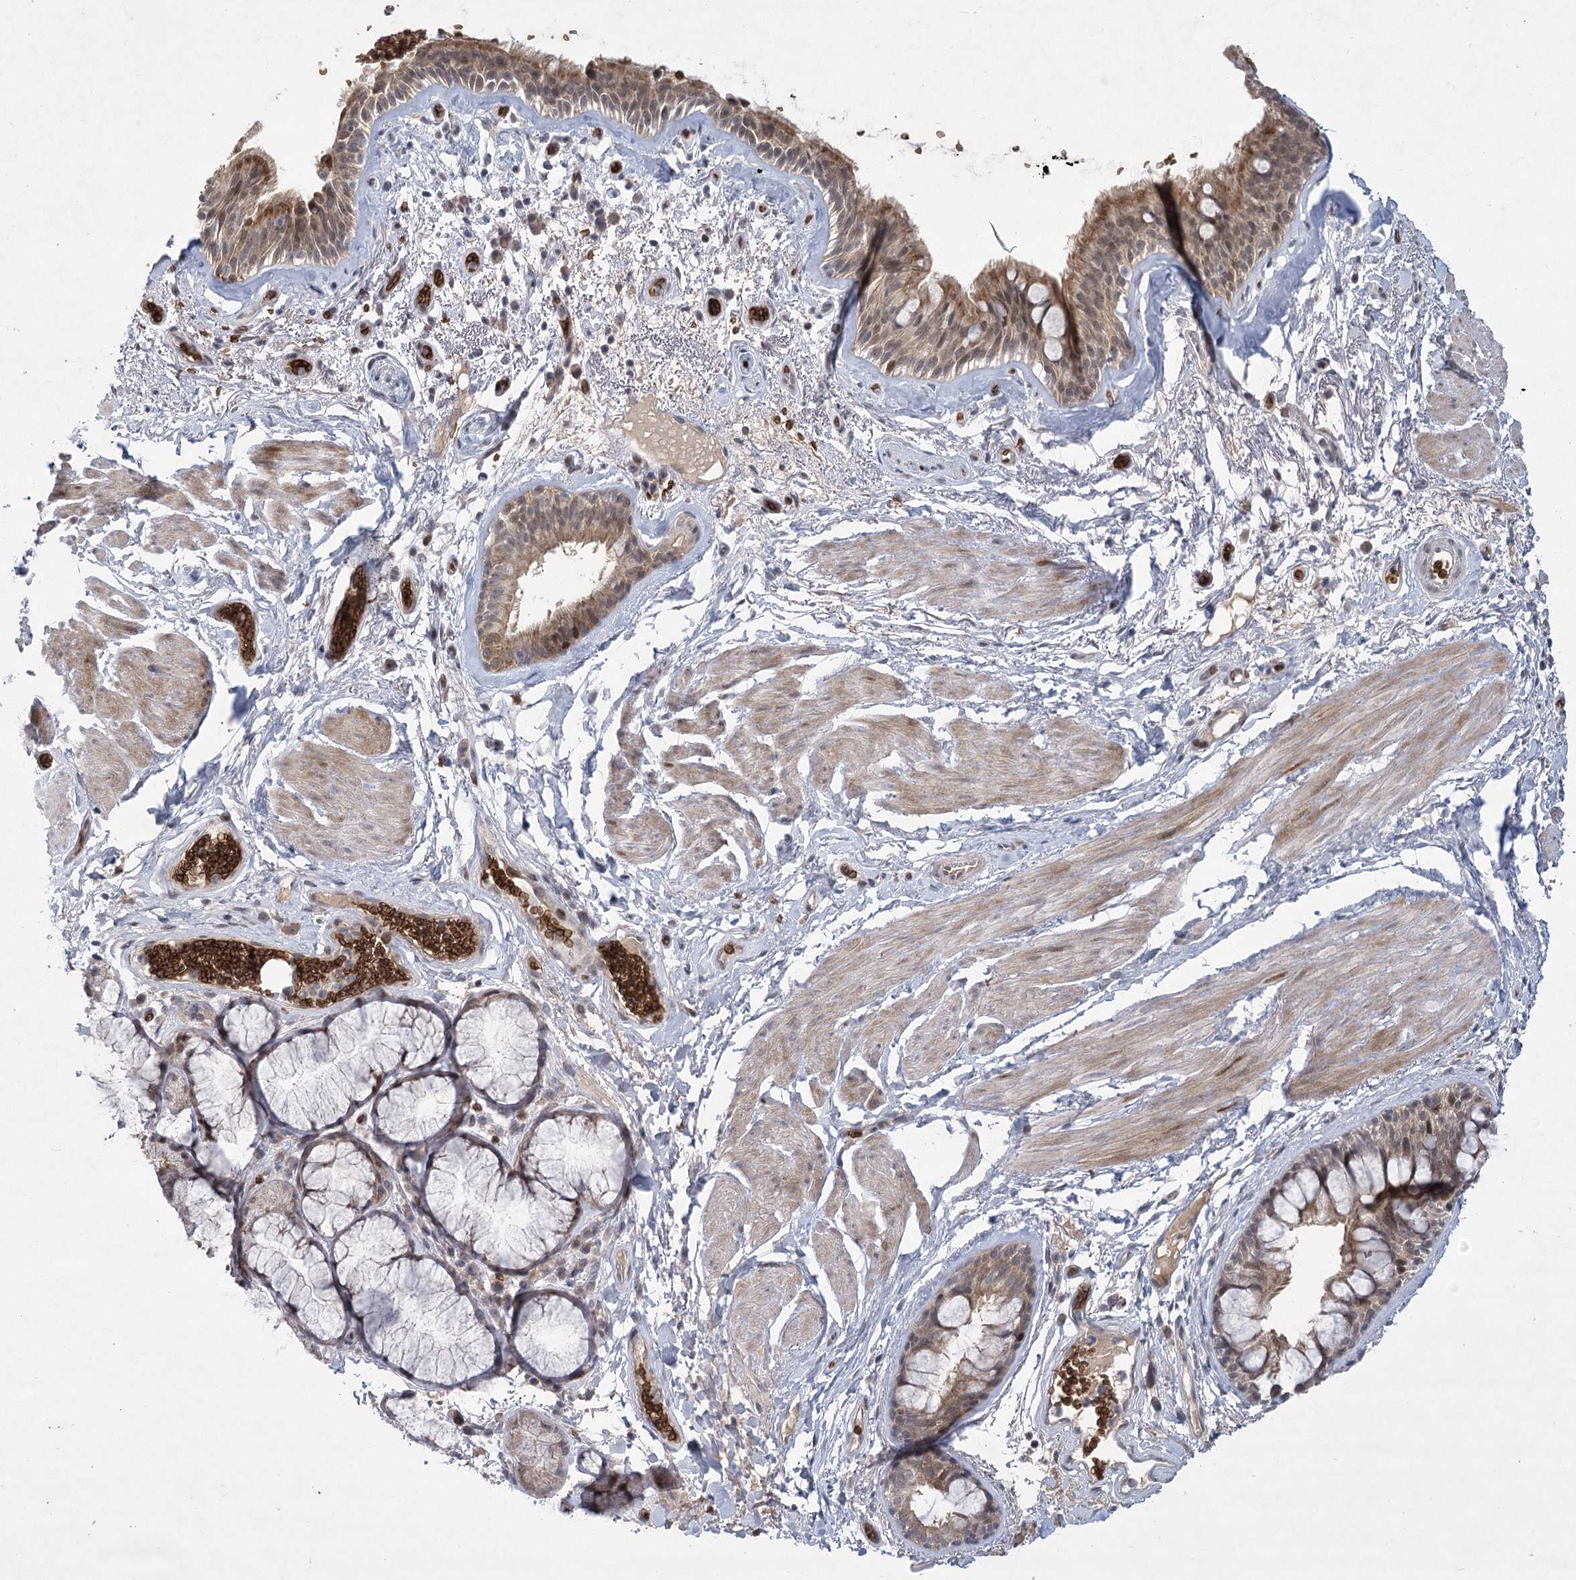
{"staining": {"intensity": "moderate", "quantity": ">75%", "location": "cytoplasmic/membranous,nuclear"}, "tissue": "bronchus", "cell_type": "Respiratory epithelial cells", "image_type": "normal", "snomed": [{"axis": "morphology", "description": "Normal tissue, NOS"}, {"axis": "topography", "description": "Cartilage tissue"}], "caption": "Approximately >75% of respiratory epithelial cells in normal bronchus show moderate cytoplasmic/membranous,nuclear protein positivity as visualized by brown immunohistochemical staining.", "gene": "NSMCE4A", "patient": {"sex": "female", "age": 63}}